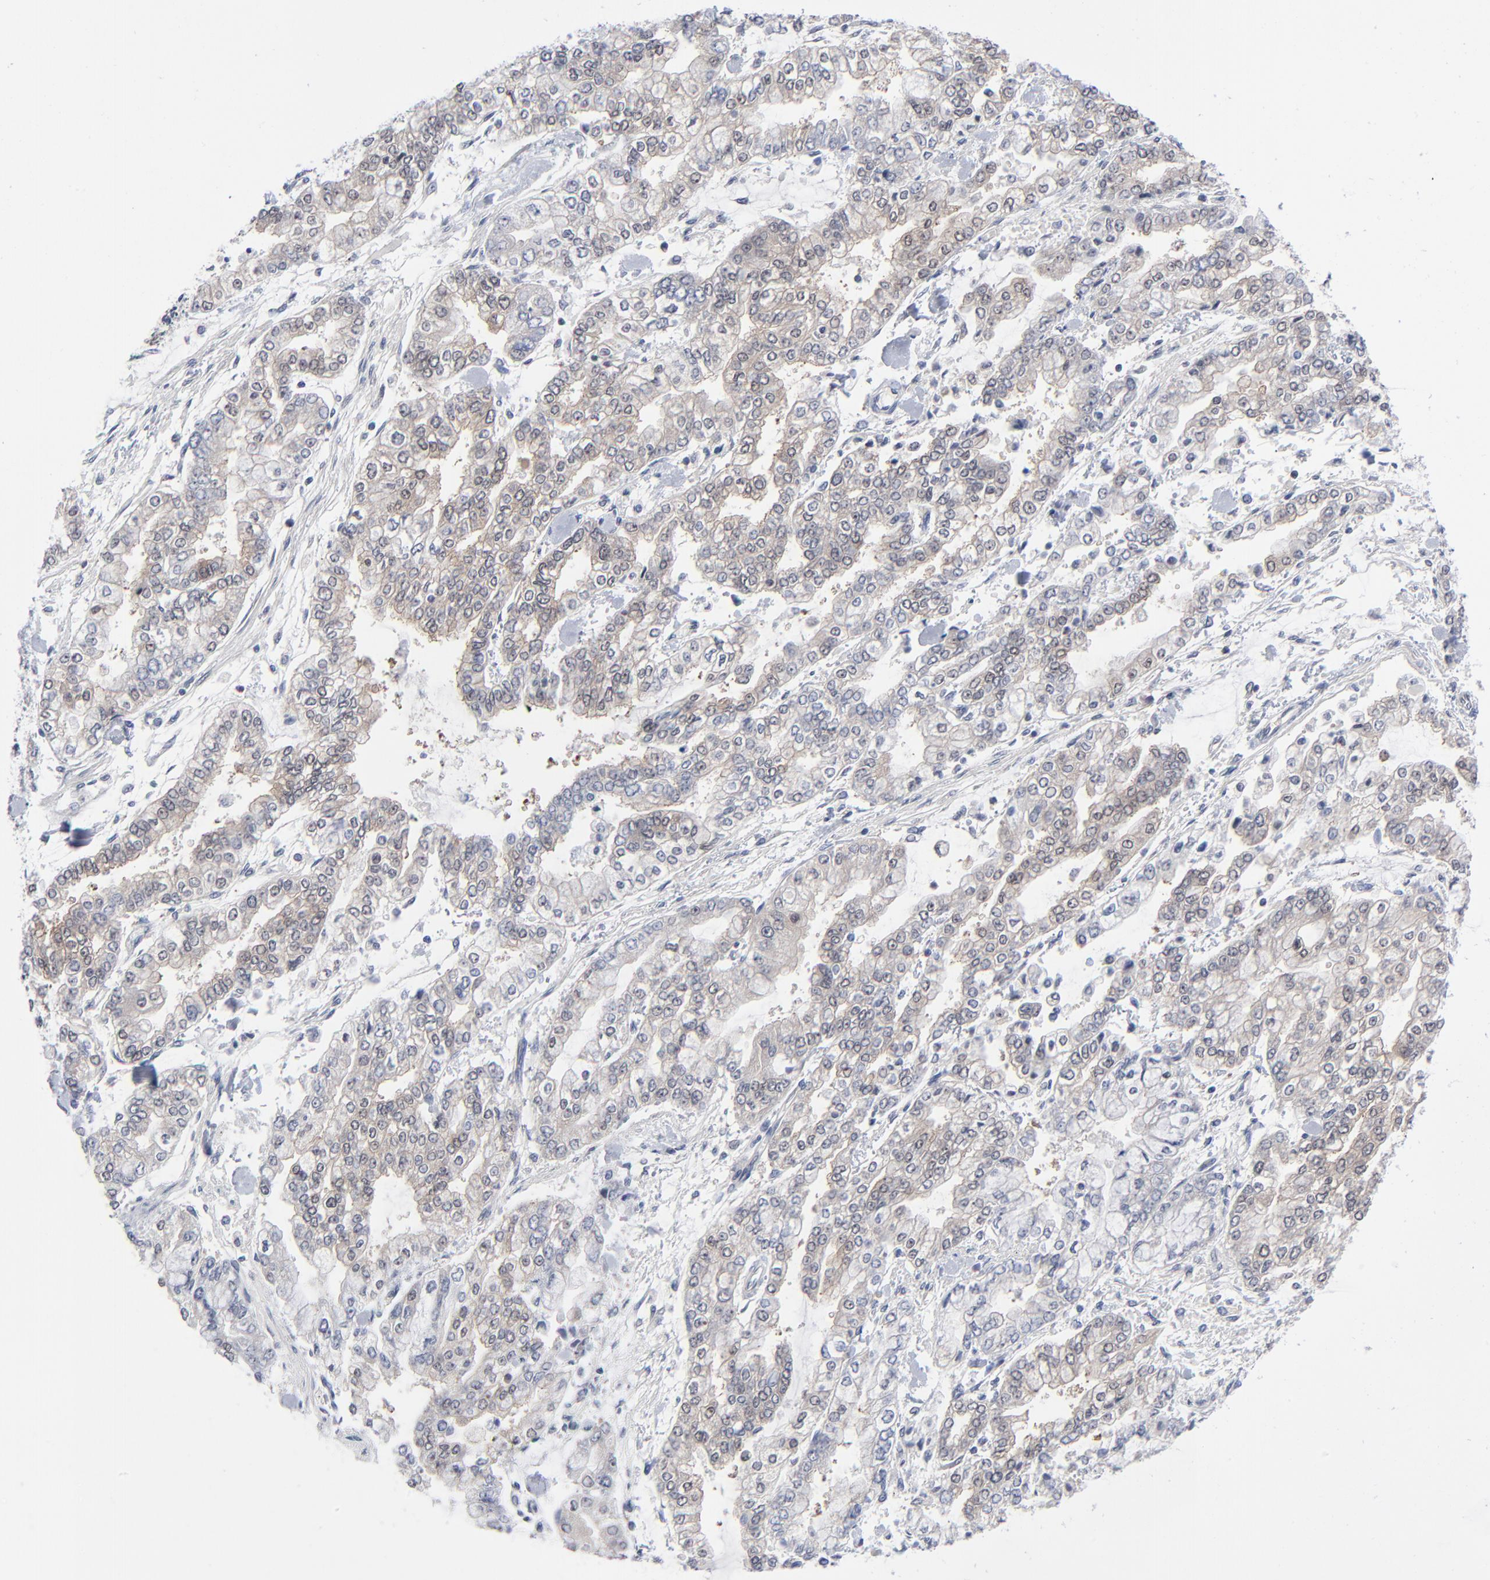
{"staining": {"intensity": "weak", "quantity": ">75%", "location": "cytoplasmic/membranous"}, "tissue": "stomach cancer", "cell_type": "Tumor cells", "image_type": "cancer", "snomed": [{"axis": "morphology", "description": "Normal tissue, NOS"}, {"axis": "morphology", "description": "Adenocarcinoma, NOS"}, {"axis": "topography", "description": "Stomach, upper"}, {"axis": "topography", "description": "Stomach"}], "caption": "IHC histopathology image of stomach cancer stained for a protein (brown), which shows low levels of weak cytoplasmic/membranous staining in approximately >75% of tumor cells.", "gene": "RPS6KB1", "patient": {"sex": "male", "age": 76}}